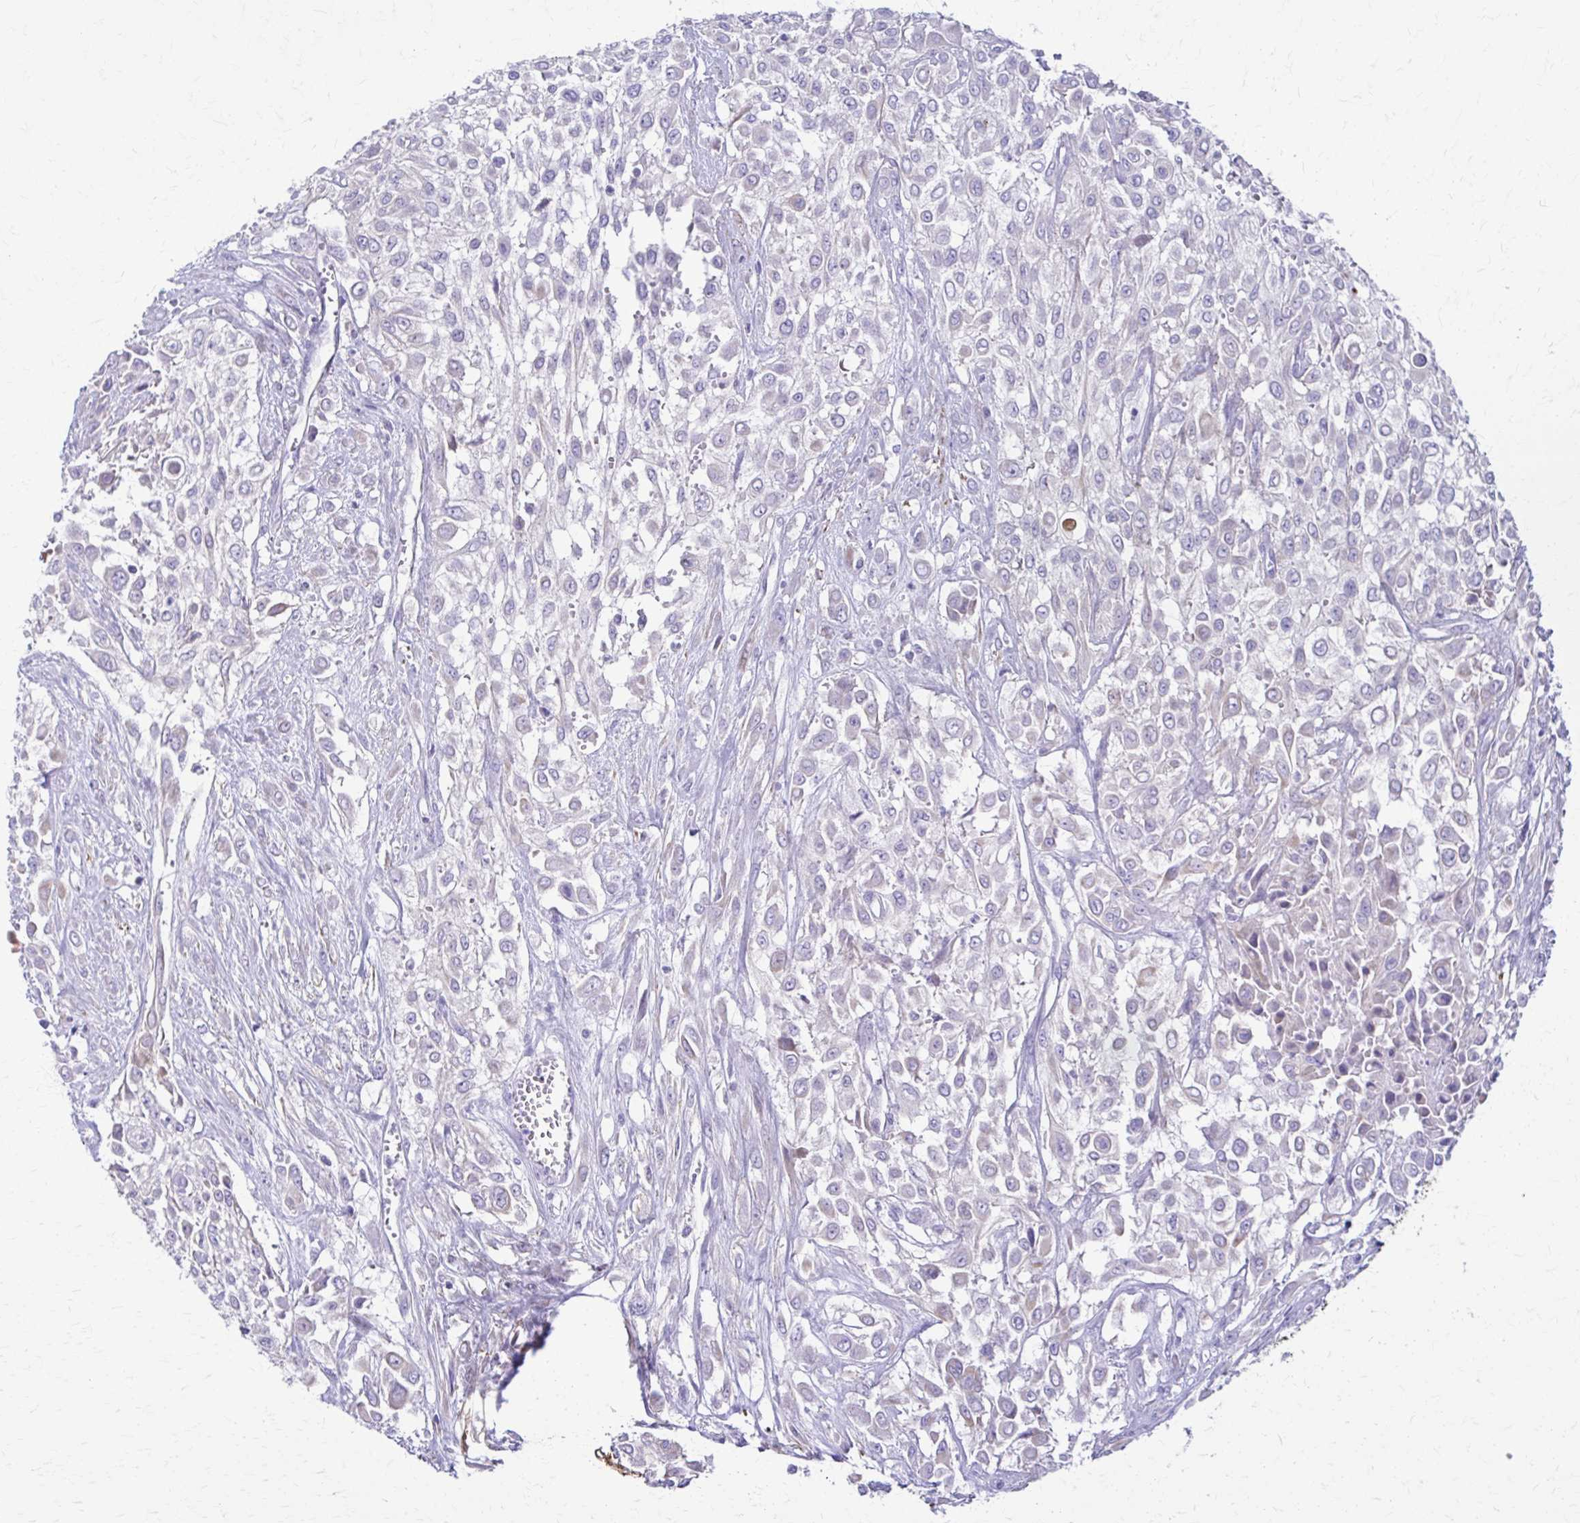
{"staining": {"intensity": "negative", "quantity": "none", "location": "none"}, "tissue": "urothelial cancer", "cell_type": "Tumor cells", "image_type": "cancer", "snomed": [{"axis": "morphology", "description": "Urothelial carcinoma, High grade"}, {"axis": "topography", "description": "Urinary bladder"}], "caption": "The image displays no significant positivity in tumor cells of high-grade urothelial carcinoma. The staining was performed using DAB to visualize the protein expression in brown, while the nuclei were stained in blue with hematoxylin (Magnification: 20x).", "gene": "DSP", "patient": {"sex": "male", "age": 57}}